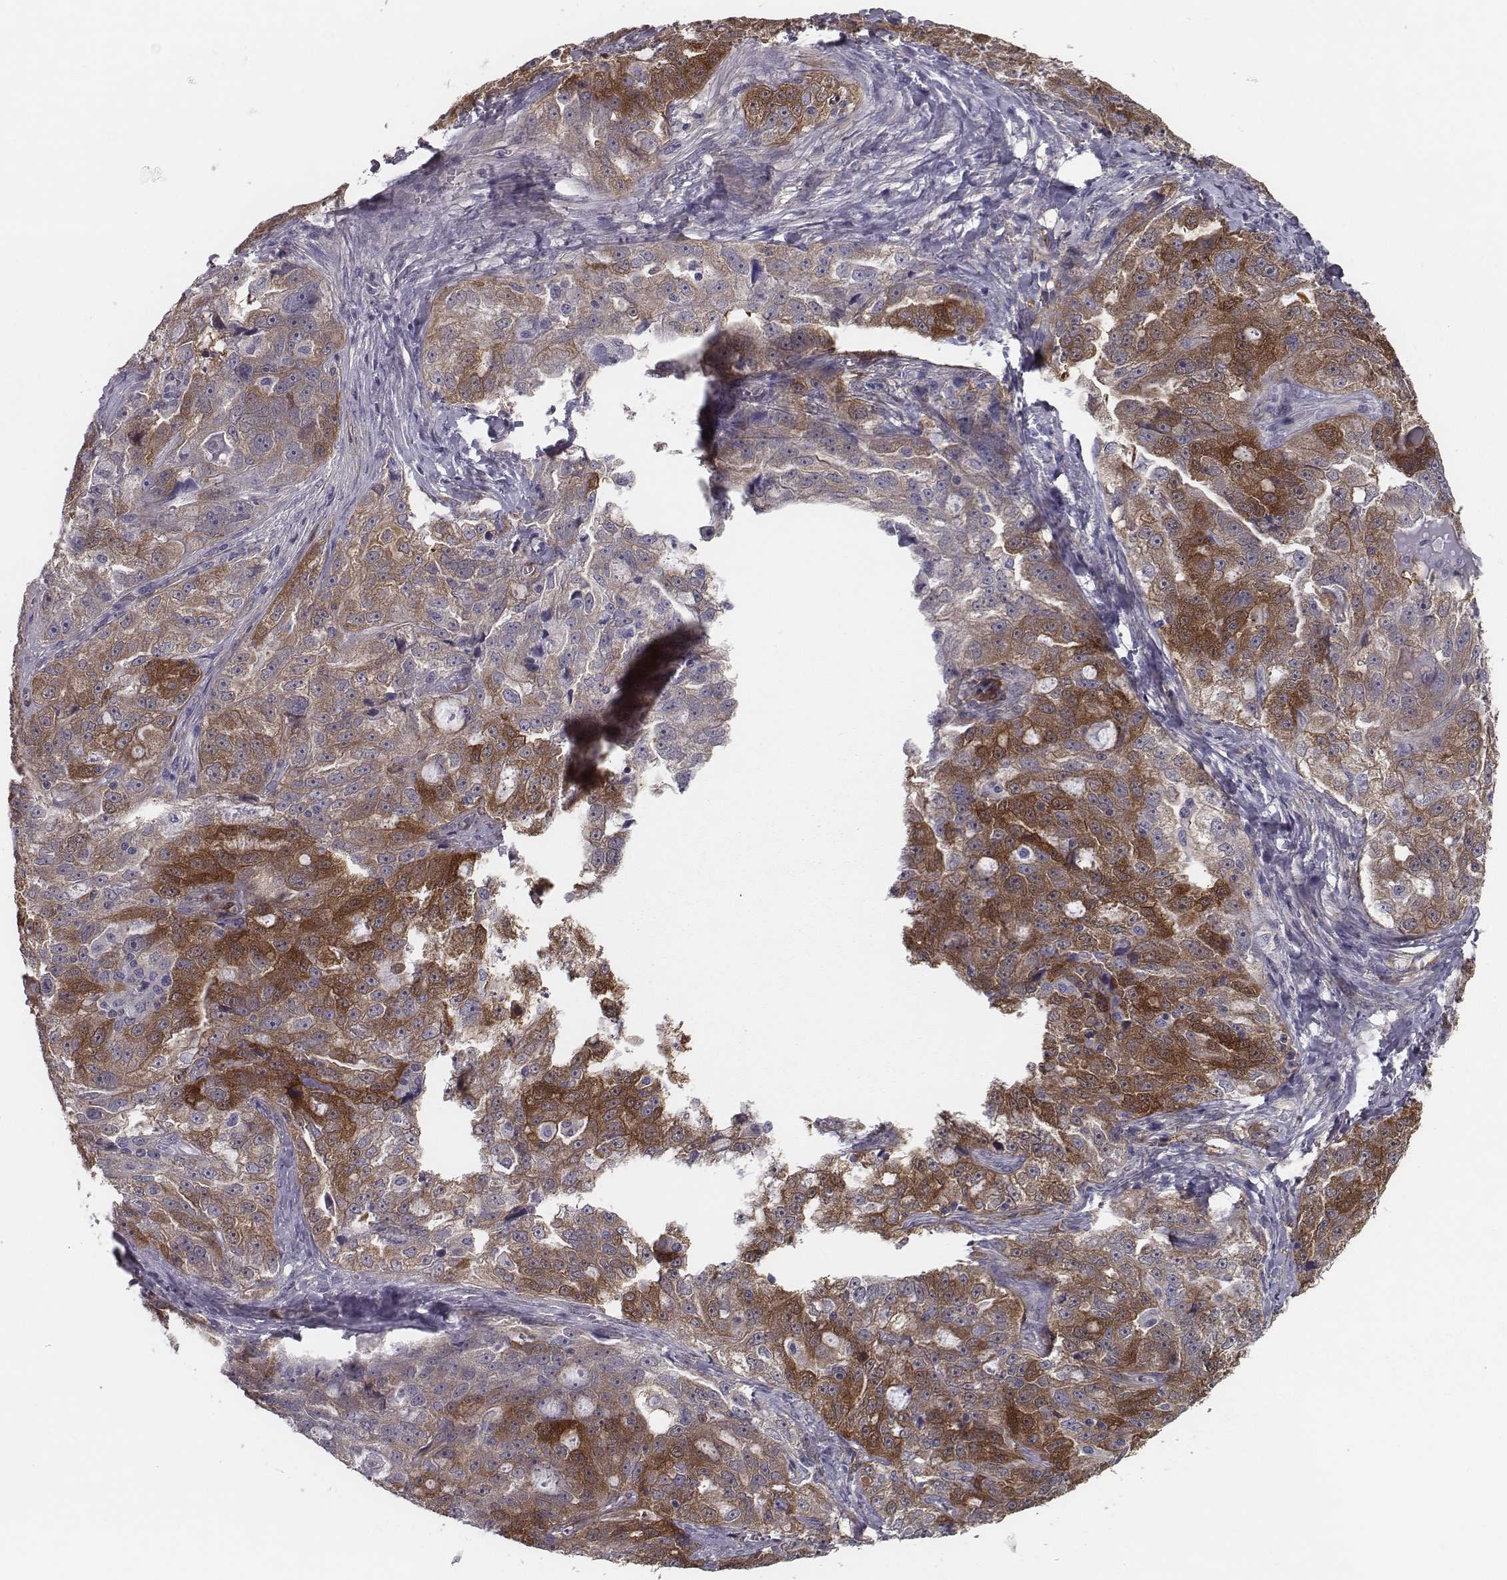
{"staining": {"intensity": "moderate", "quantity": ">75%", "location": "cytoplasmic/membranous"}, "tissue": "ovarian cancer", "cell_type": "Tumor cells", "image_type": "cancer", "snomed": [{"axis": "morphology", "description": "Cystadenocarcinoma, serous, NOS"}, {"axis": "topography", "description": "Ovary"}], "caption": "A brown stain labels moderate cytoplasmic/membranous staining of a protein in ovarian serous cystadenocarcinoma tumor cells.", "gene": "ISYNA1", "patient": {"sex": "female", "age": 51}}